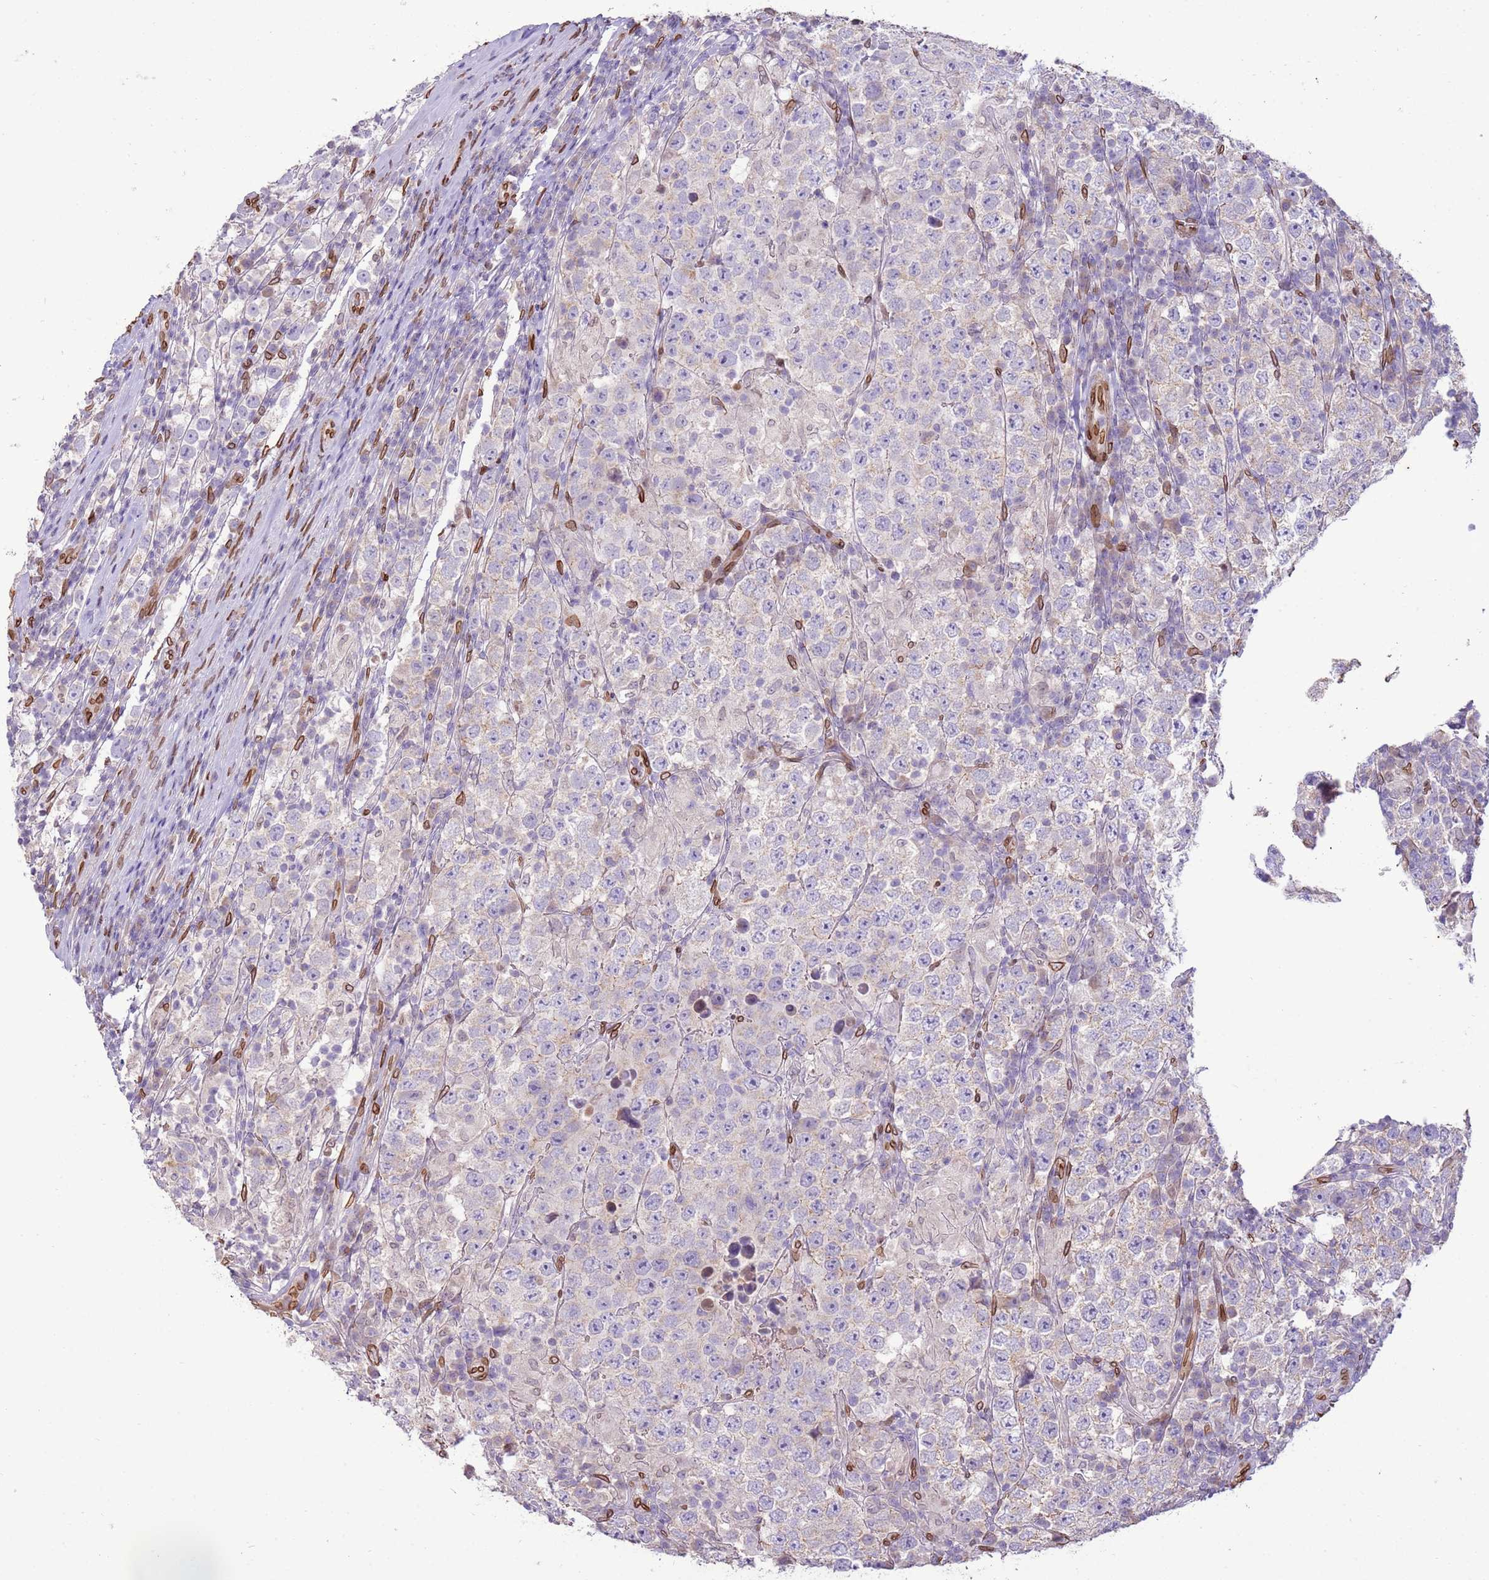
{"staining": {"intensity": "negative", "quantity": "none", "location": "none"}, "tissue": "testis cancer", "cell_type": "Tumor cells", "image_type": "cancer", "snomed": [{"axis": "morphology", "description": "Normal tissue, NOS"}, {"axis": "morphology", "description": "Urothelial carcinoma, High grade"}, {"axis": "morphology", "description": "Seminoma, NOS"}, {"axis": "morphology", "description": "Carcinoma, Embryonal, NOS"}, {"axis": "topography", "description": "Urinary bladder"}, {"axis": "topography", "description": "Testis"}], "caption": "A photomicrograph of embryonal carcinoma (testis) stained for a protein exhibits no brown staining in tumor cells.", "gene": "TMEM47", "patient": {"sex": "male", "age": 41}}